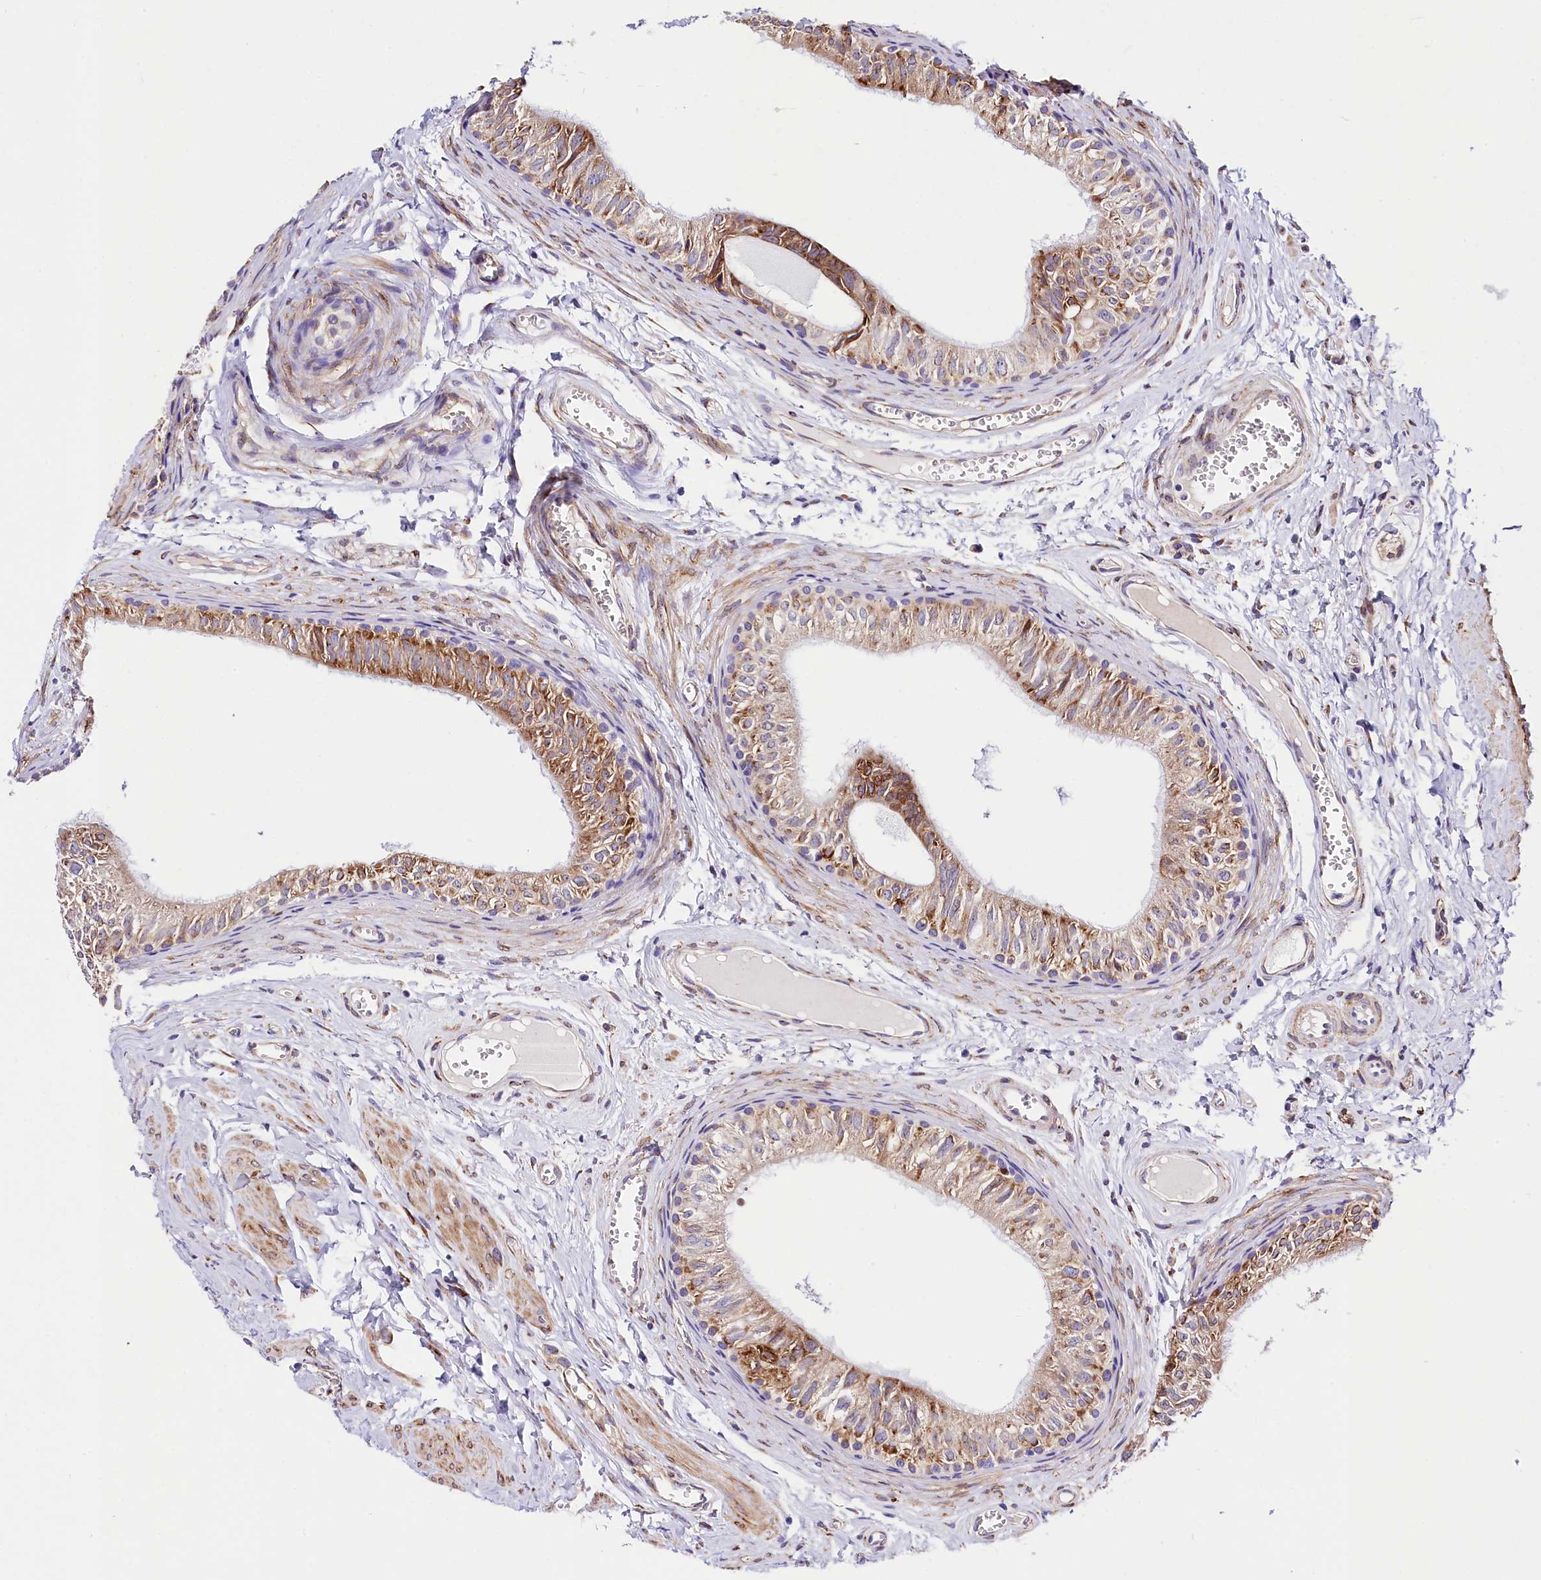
{"staining": {"intensity": "moderate", "quantity": "25%-75%", "location": "cytoplasmic/membranous"}, "tissue": "epididymis", "cell_type": "Glandular cells", "image_type": "normal", "snomed": [{"axis": "morphology", "description": "Normal tissue, NOS"}, {"axis": "topography", "description": "Epididymis"}], "caption": "The histopathology image exhibits a brown stain indicating the presence of a protein in the cytoplasmic/membranous of glandular cells in epididymis. (DAB (3,3'-diaminobenzidine) IHC with brightfield microscopy, high magnification).", "gene": "ITGA1", "patient": {"sex": "male", "age": 42}}